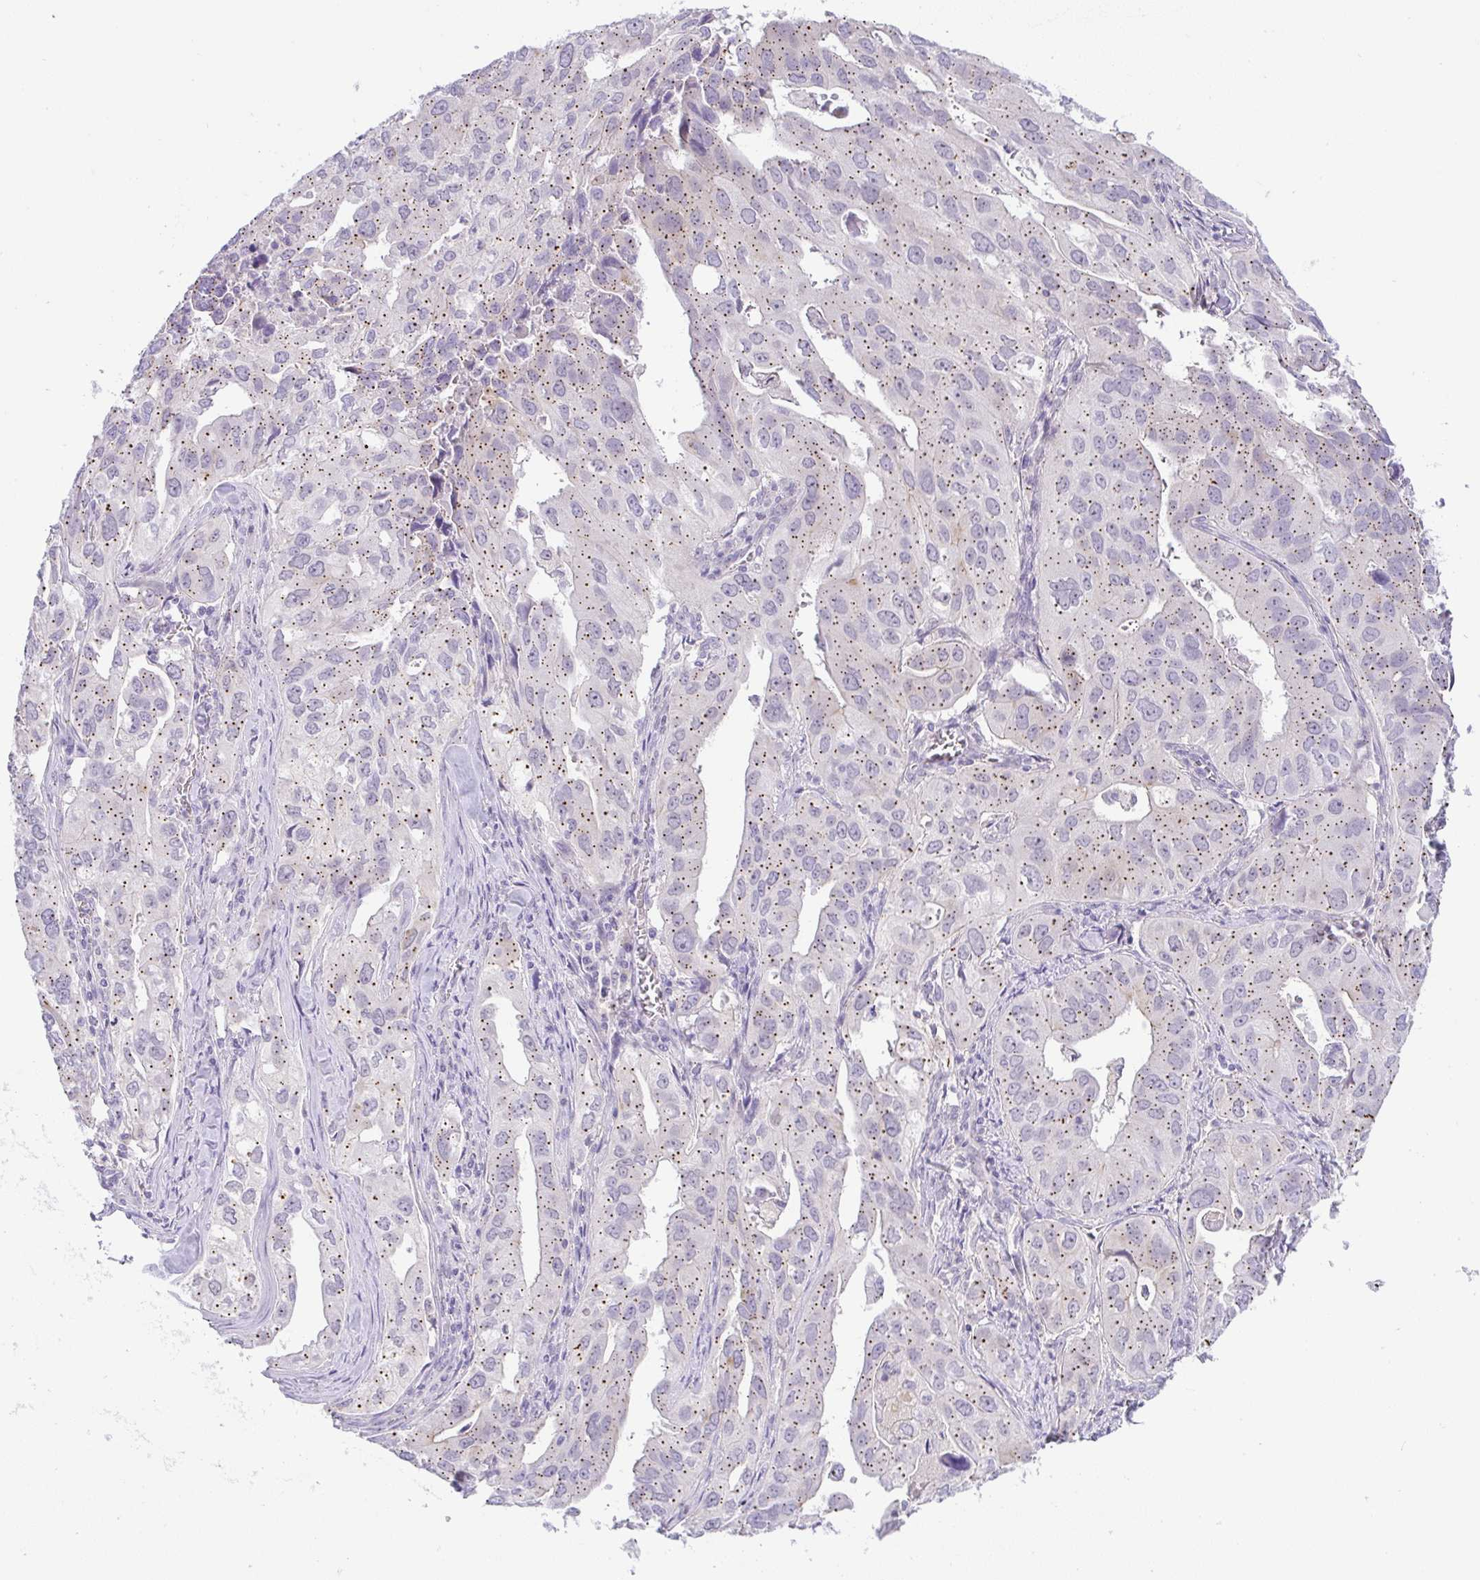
{"staining": {"intensity": "moderate", "quantity": ">75%", "location": "cytoplasmic/membranous"}, "tissue": "lung cancer", "cell_type": "Tumor cells", "image_type": "cancer", "snomed": [{"axis": "morphology", "description": "Adenocarcinoma, NOS"}, {"axis": "topography", "description": "Lung"}], "caption": "The histopathology image reveals a brown stain indicating the presence of a protein in the cytoplasmic/membranous of tumor cells in lung adenocarcinoma. The staining is performed using DAB brown chromogen to label protein expression. The nuclei are counter-stained blue using hematoxylin.", "gene": "FAM177A1", "patient": {"sex": "male", "age": 48}}